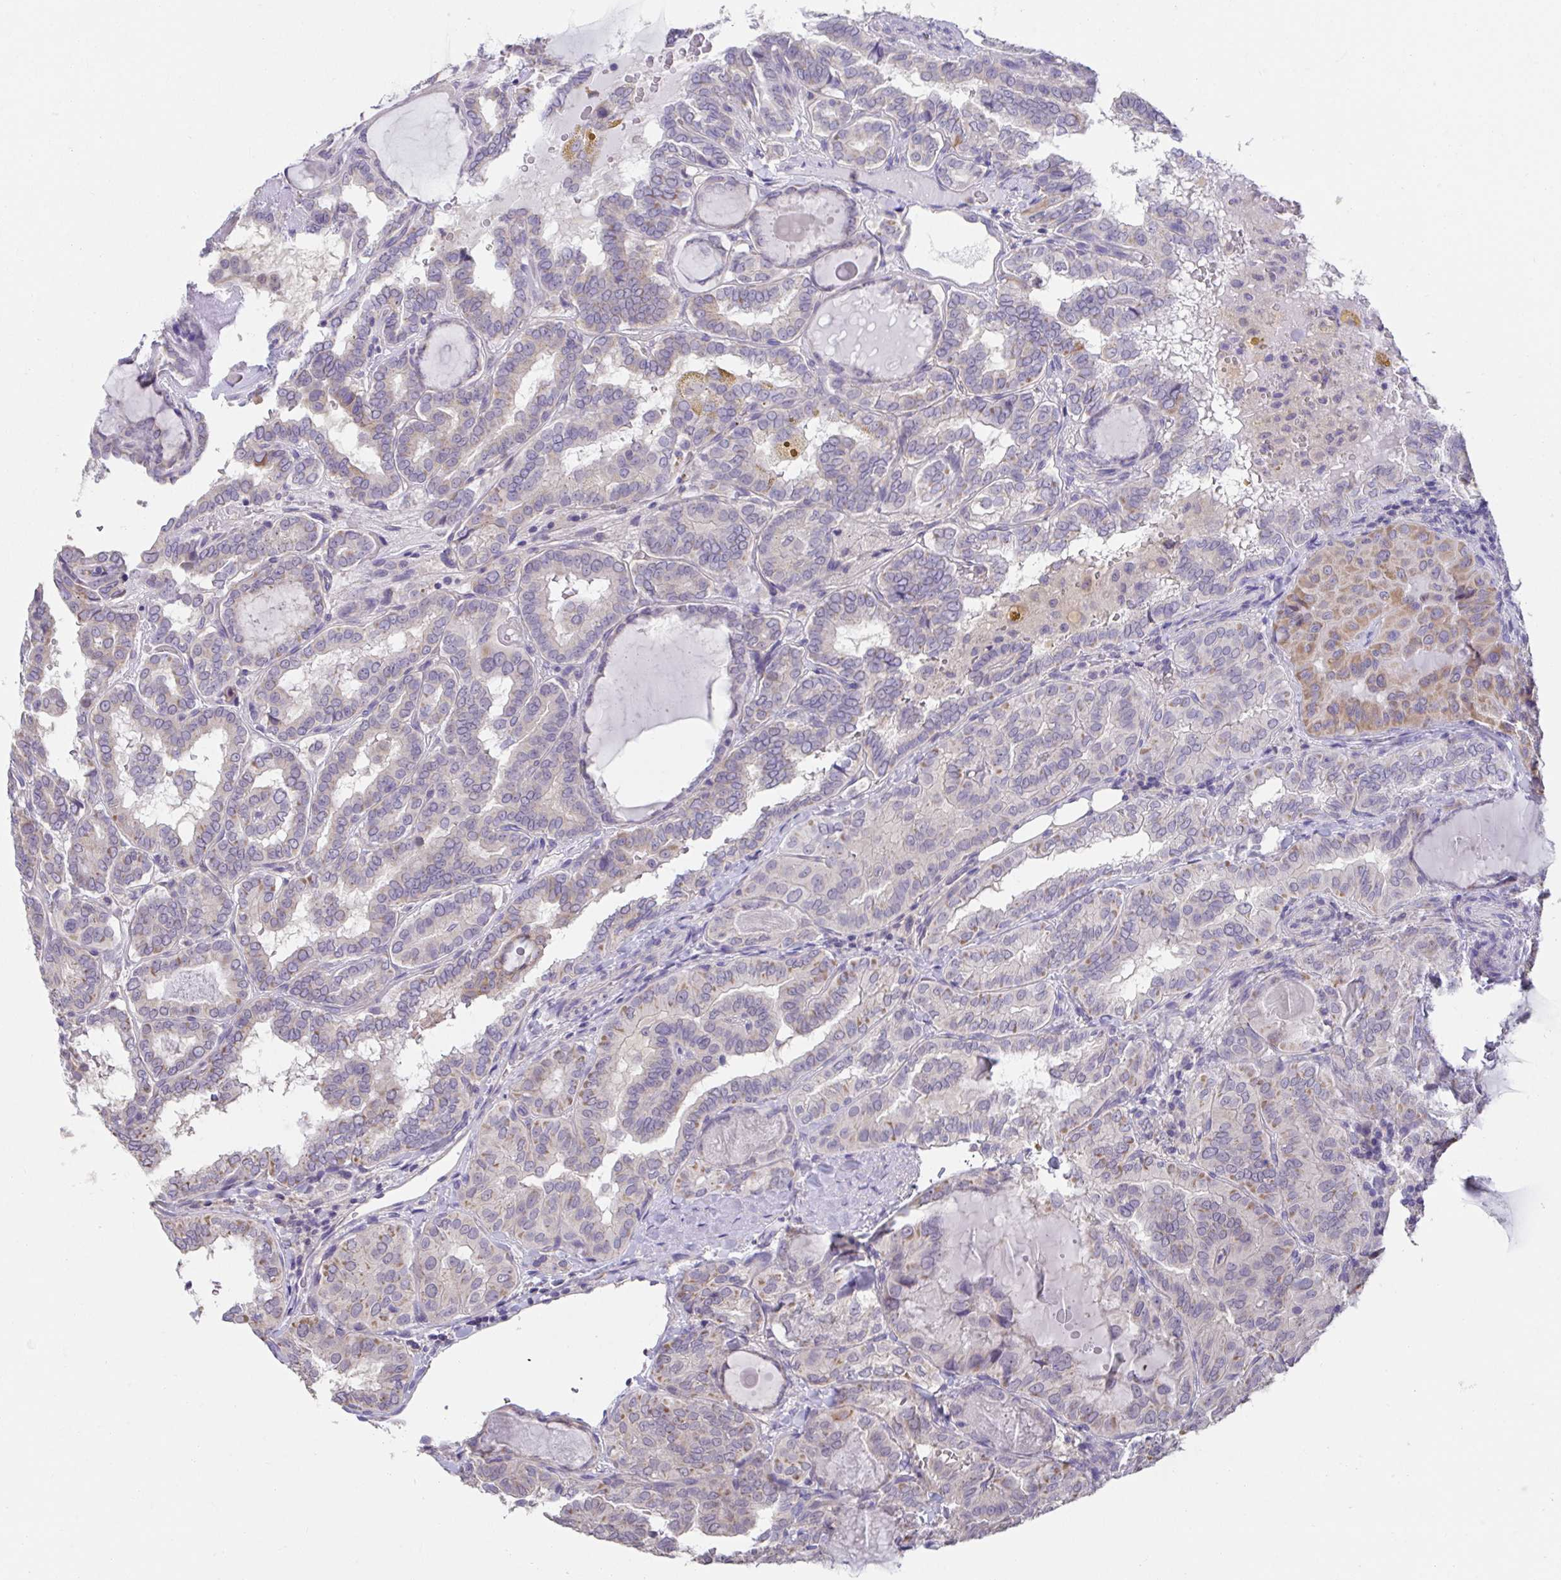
{"staining": {"intensity": "negative", "quantity": "none", "location": "none"}, "tissue": "thyroid cancer", "cell_type": "Tumor cells", "image_type": "cancer", "snomed": [{"axis": "morphology", "description": "Papillary adenocarcinoma, NOS"}, {"axis": "topography", "description": "Thyroid gland"}], "caption": "Immunohistochemical staining of thyroid cancer (papillary adenocarcinoma) displays no significant staining in tumor cells.", "gene": "CXCR1", "patient": {"sex": "female", "age": 46}}